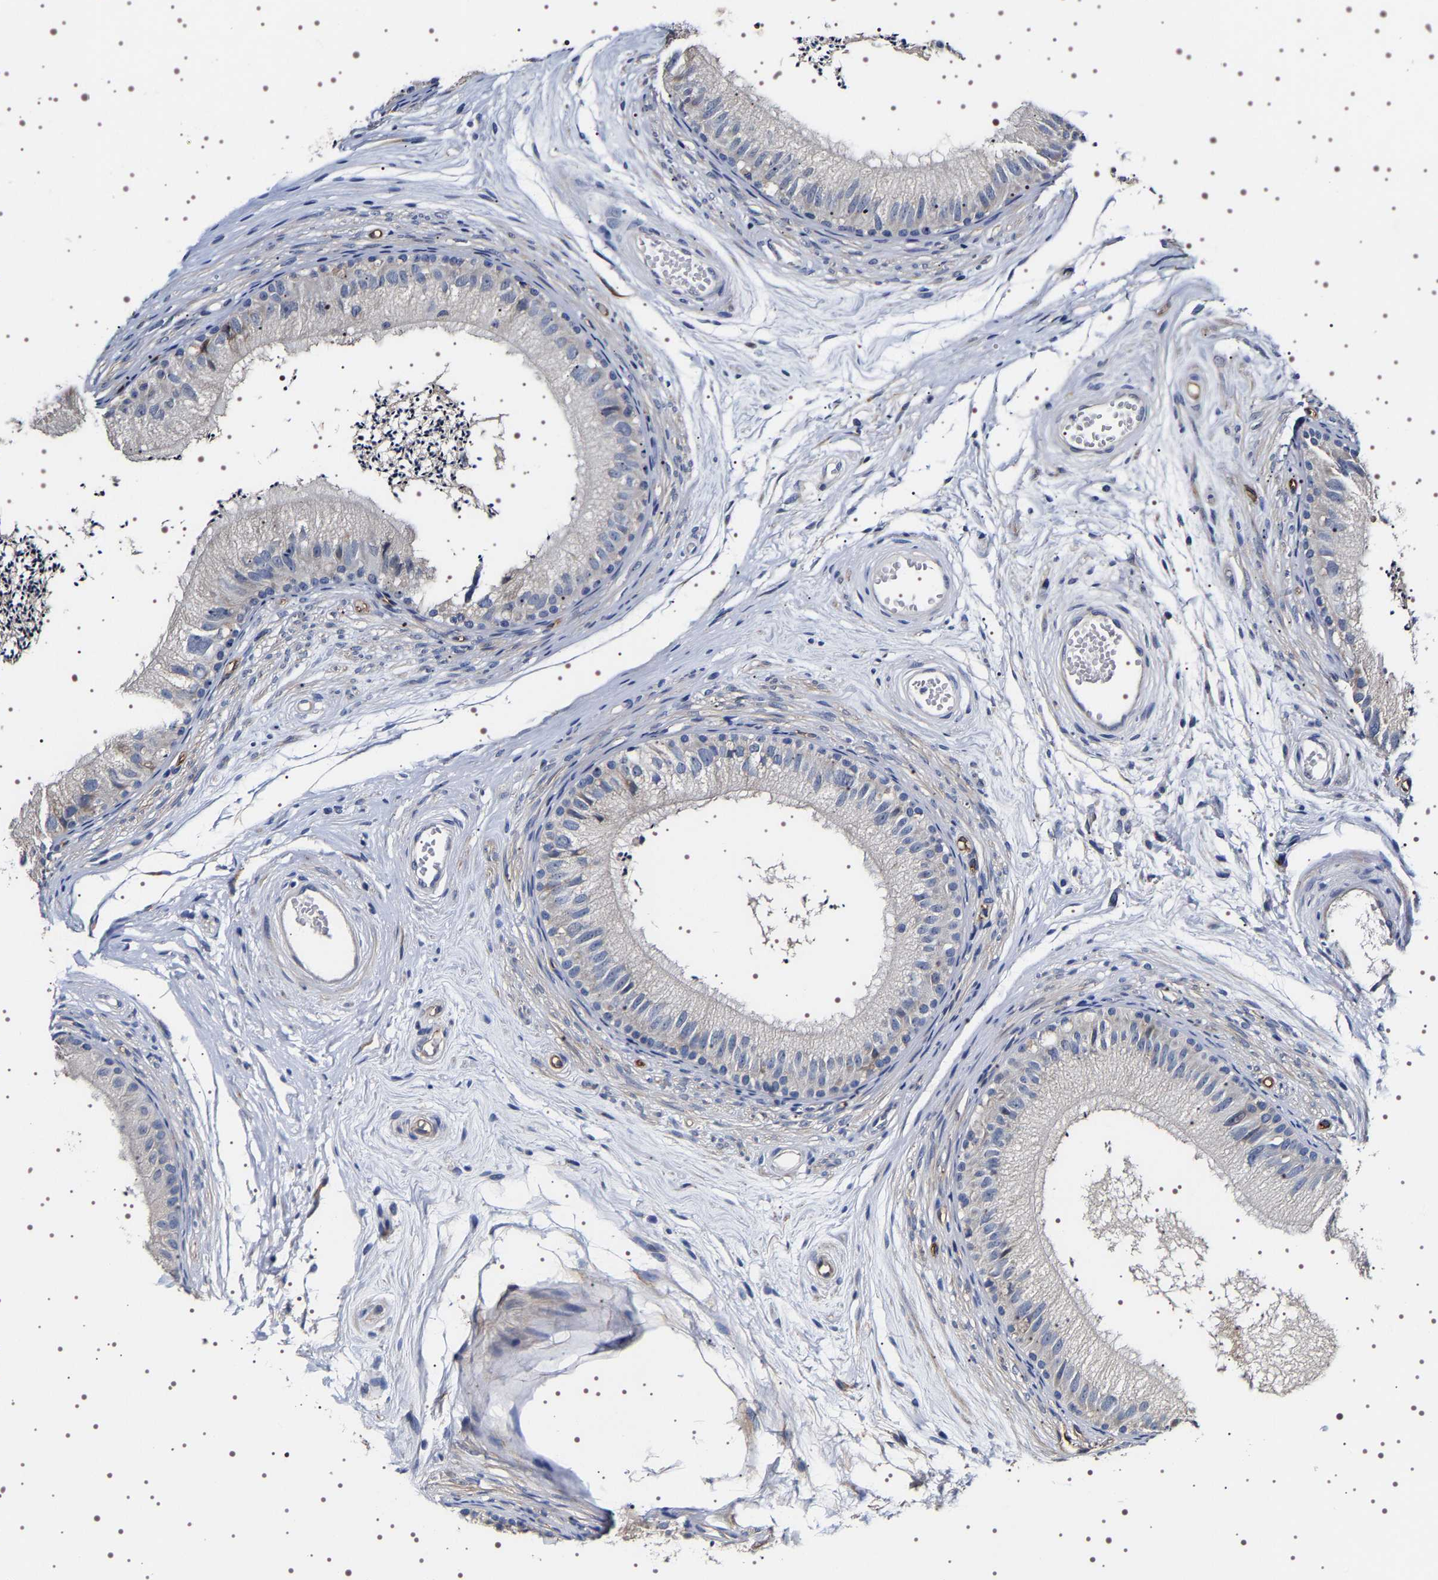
{"staining": {"intensity": "negative", "quantity": "none", "location": "none"}, "tissue": "epididymis", "cell_type": "Glandular cells", "image_type": "normal", "snomed": [{"axis": "morphology", "description": "Normal tissue, NOS"}, {"axis": "topography", "description": "Epididymis"}], "caption": "Immunohistochemistry (IHC) of unremarkable human epididymis shows no positivity in glandular cells. Brightfield microscopy of IHC stained with DAB (3,3'-diaminobenzidine) (brown) and hematoxylin (blue), captured at high magnification.", "gene": "ALPL", "patient": {"sex": "male", "age": 56}}